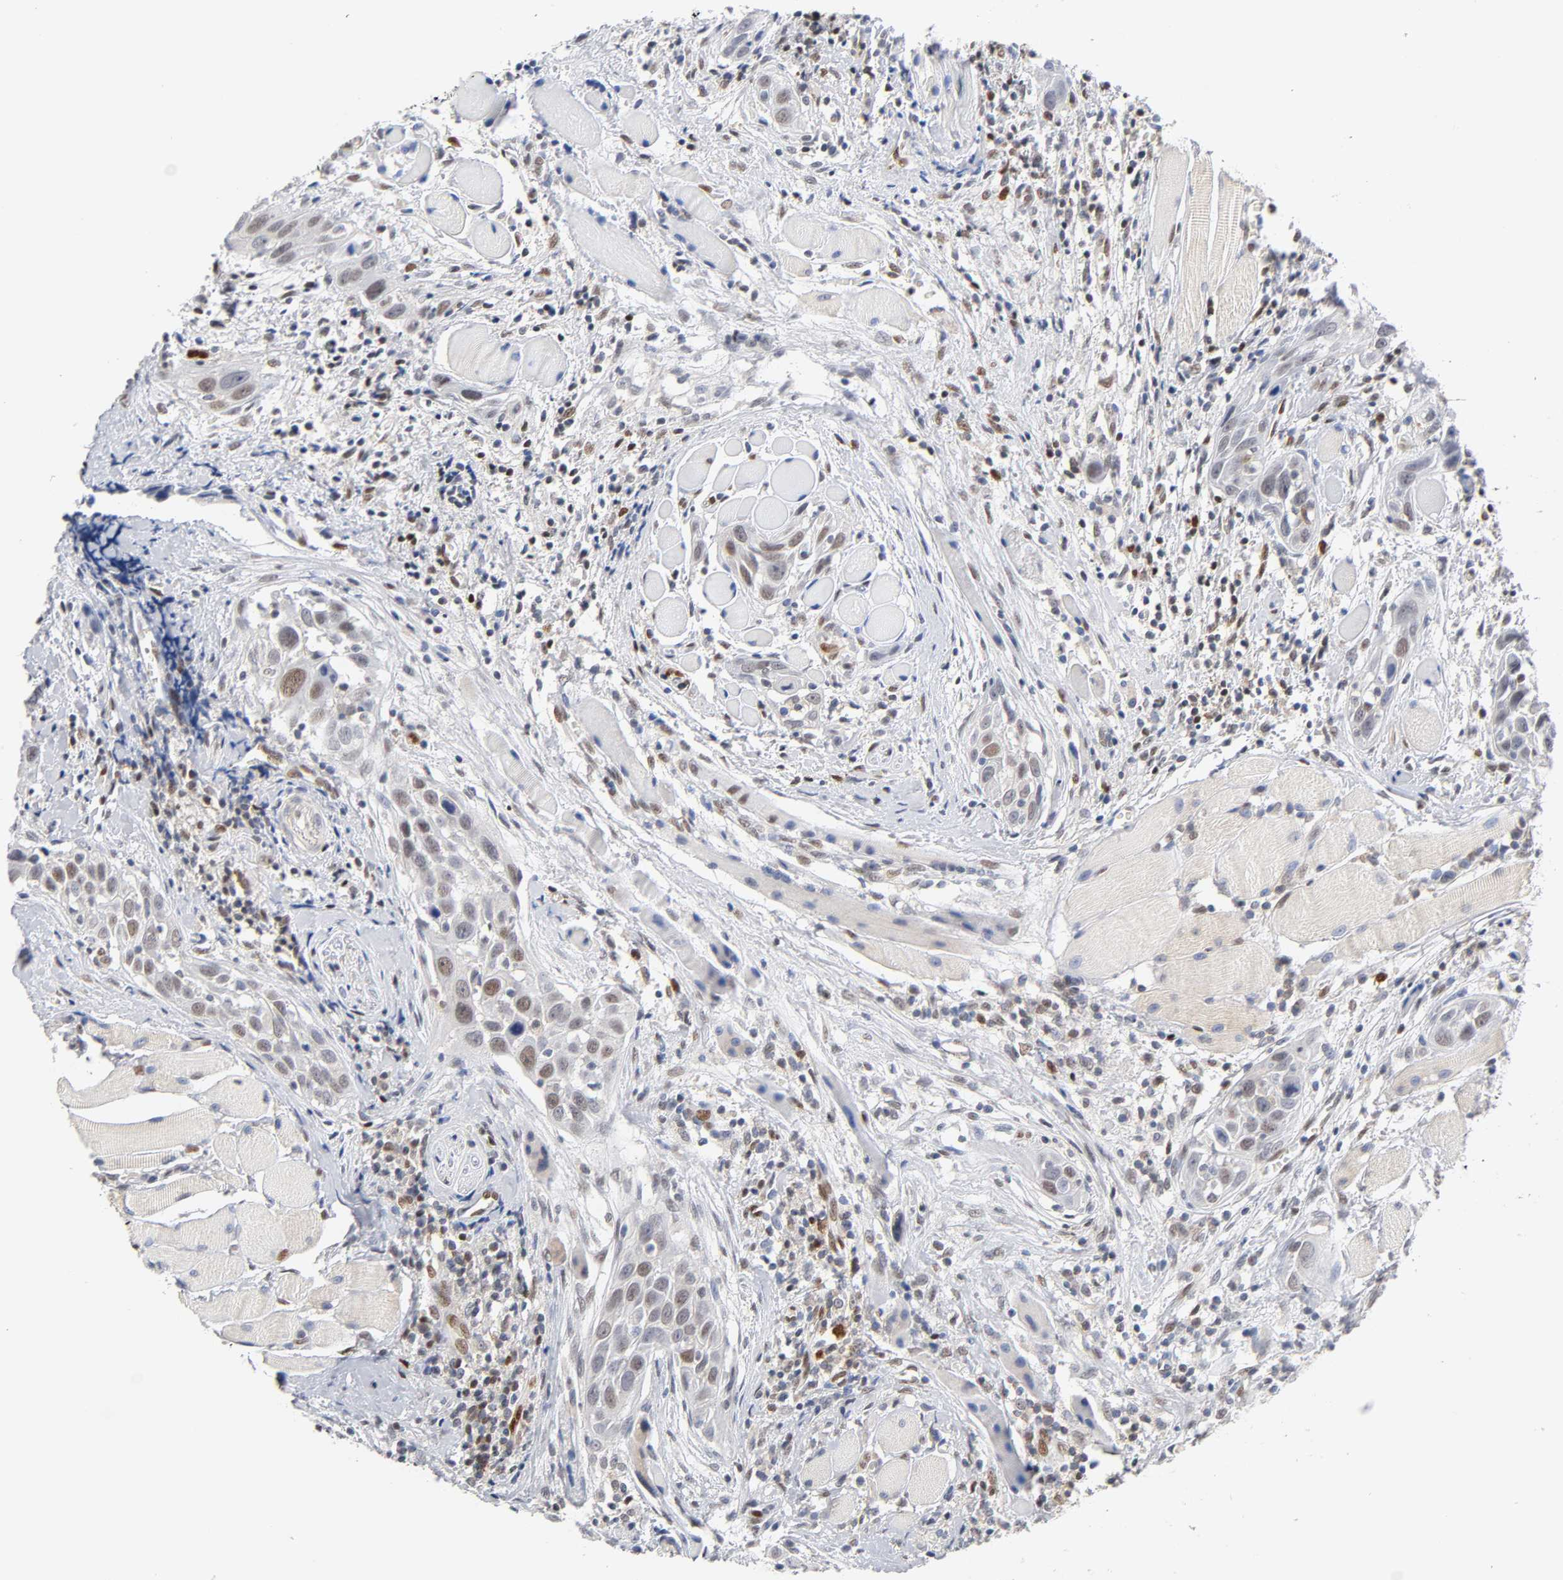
{"staining": {"intensity": "weak", "quantity": ">75%", "location": "nuclear"}, "tissue": "head and neck cancer", "cell_type": "Tumor cells", "image_type": "cancer", "snomed": [{"axis": "morphology", "description": "Squamous cell carcinoma, NOS"}, {"axis": "topography", "description": "Oral tissue"}, {"axis": "topography", "description": "Head-Neck"}], "caption": "IHC of head and neck cancer exhibits low levels of weak nuclear staining in about >75% of tumor cells. The staining is performed using DAB brown chromogen to label protein expression. The nuclei are counter-stained blue using hematoxylin.", "gene": "NFATC1", "patient": {"sex": "female", "age": 50}}